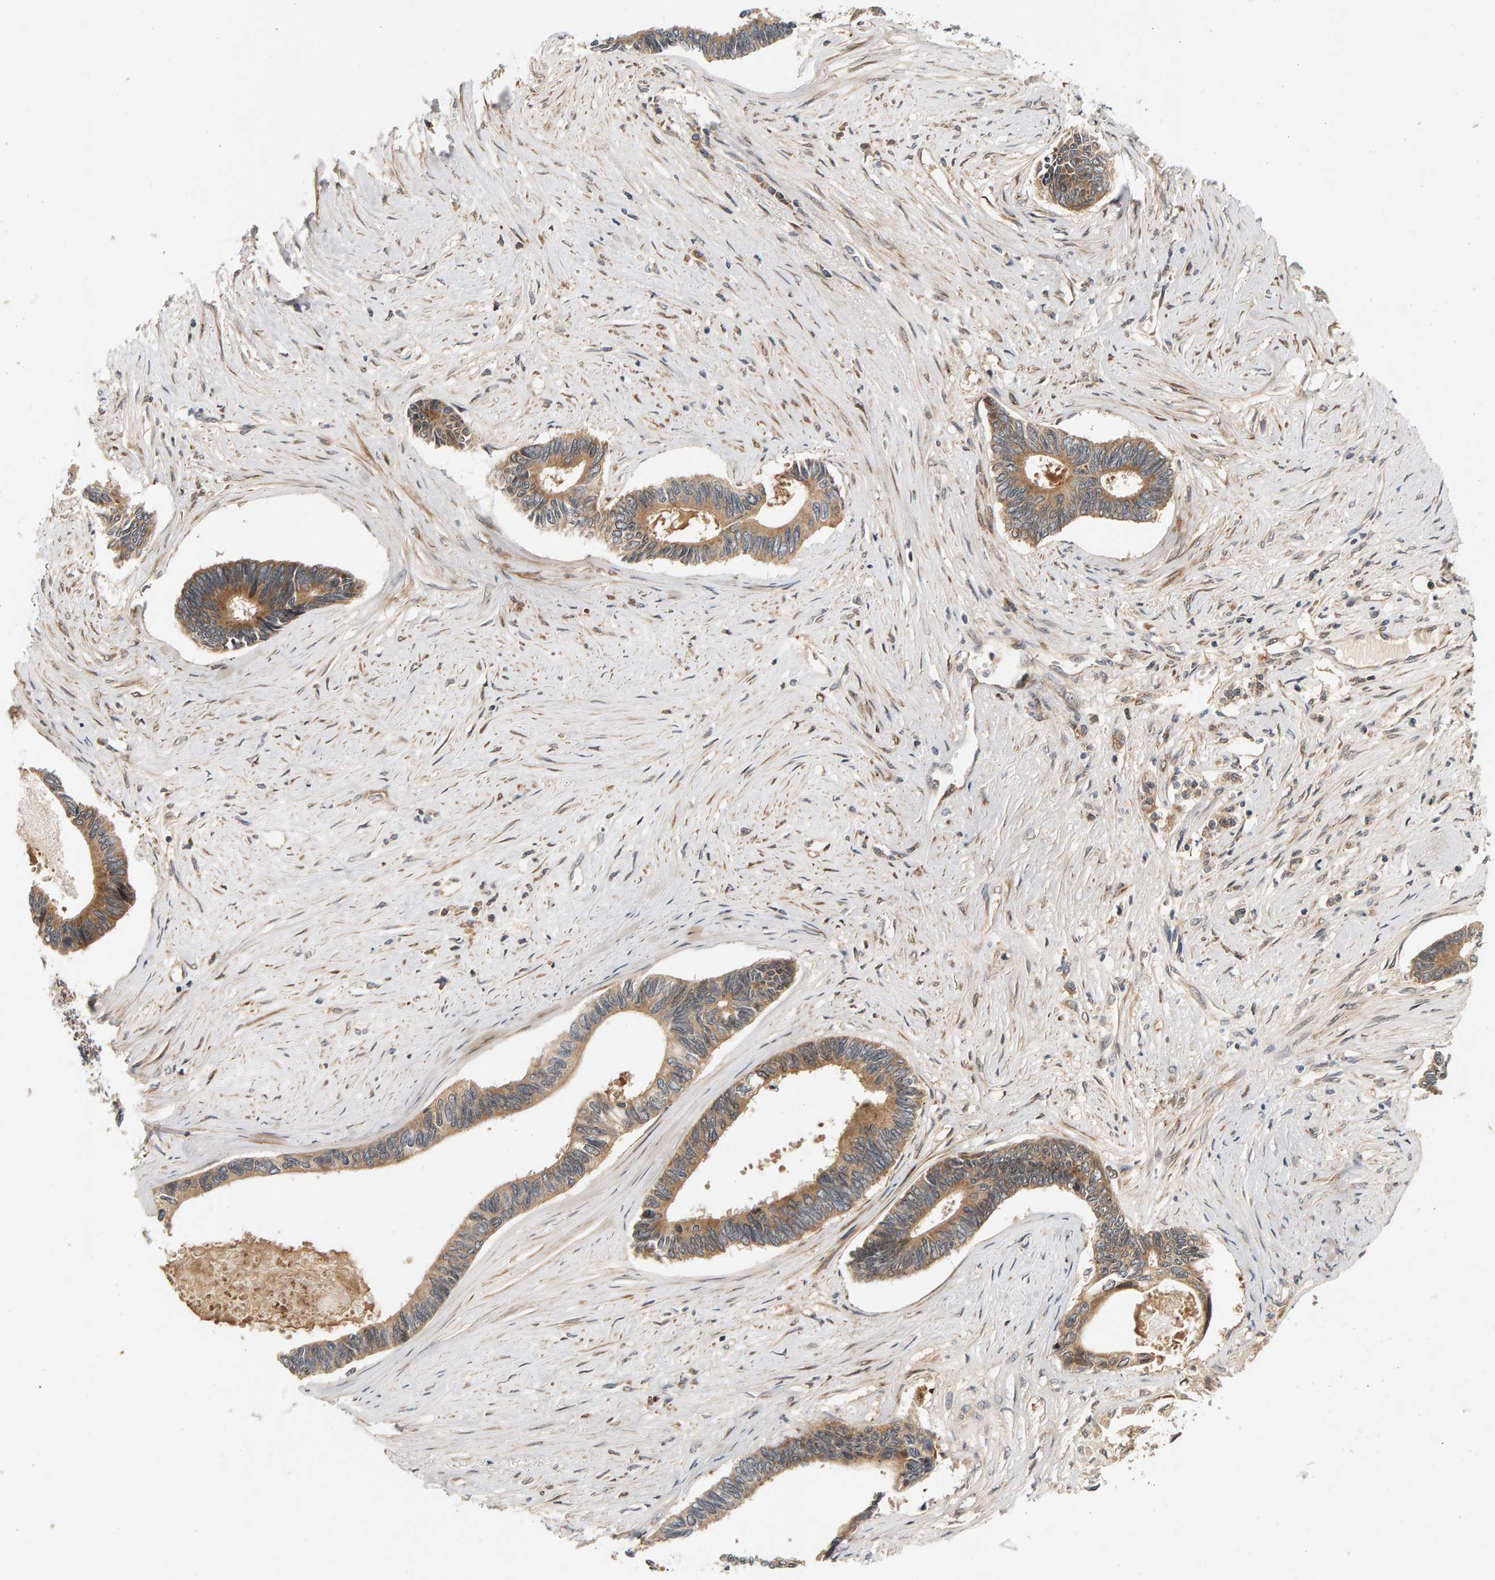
{"staining": {"intensity": "moderate", "quantity": ">75%", "location": "cytoplasmic/membranous"}, "tissue": "pancreatic cancer", "cell_type": "Tumor cells", "image_type": "cancer", "snomed": [{"axis": "morphology", "description": "Adenocarcinoma, NOS"}, {"axis": "topography", "description": "Pancreas"}], "caption": "Immunohistochemical staining of pancreatic adenocarcinoma displays medium levels of moderate cytoplasmic/membranous expression in about >75% of tumor cells.", "gene": "BAHCC1", "patient": {"sex": "female", "age": 70}}